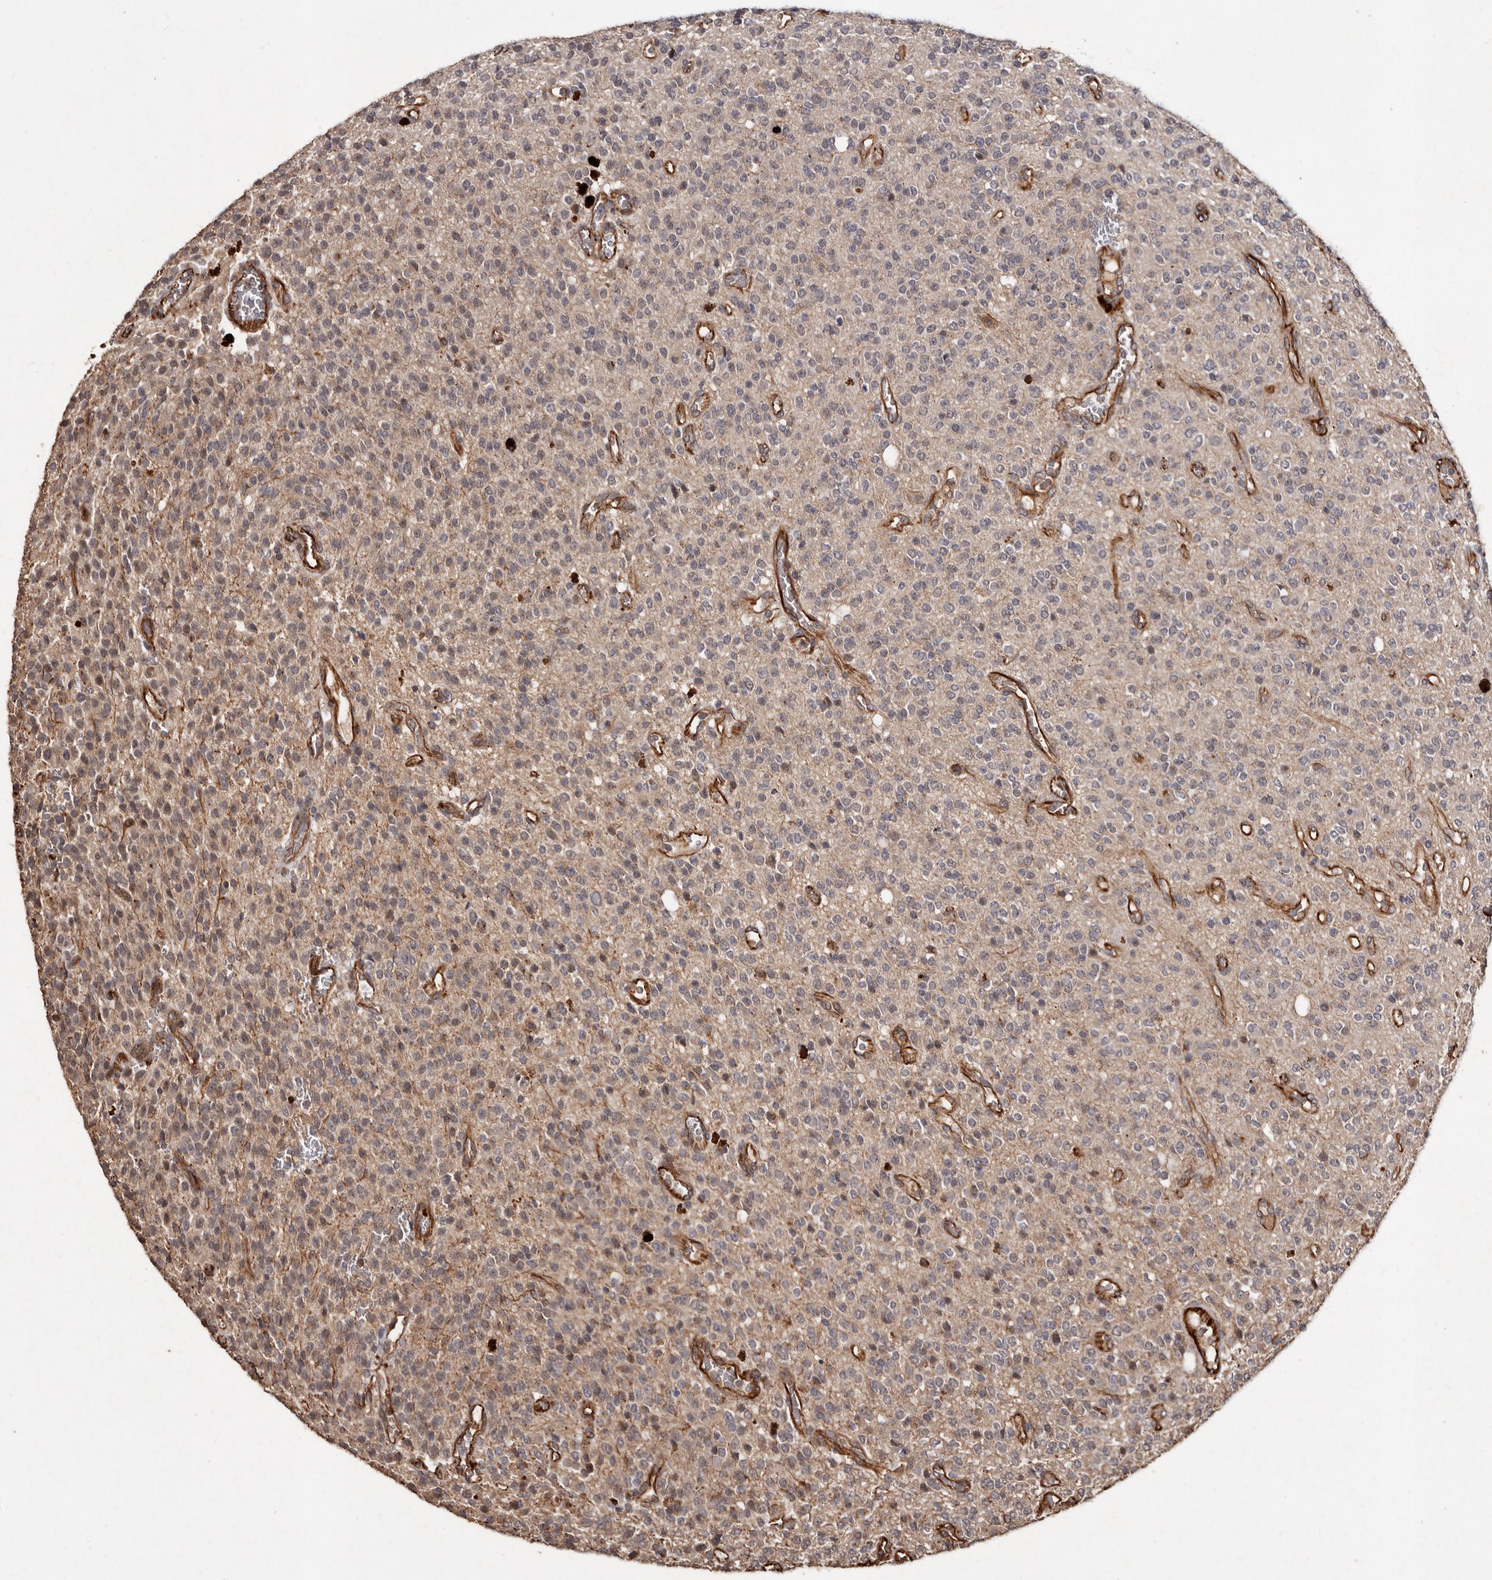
{"staining": {"intensity": "weak", "quantity": "<25%", "location": "cytoplasmic/membranous"}, "tissue": "glioma", "cell_type": "Tumor cells", "image_type": "cancer", "snomed": [{"axis": "morphology", "description": "Glioma, malignant, High grade"}, {"axis": "topography", "description": "Brain"}], "caption": "DAB immunohistochemical staining of human glioma exhibits no significant expression in tumor cells.", "gene": "BRAT1", "patient": {"sex": "male", "age": 34}}